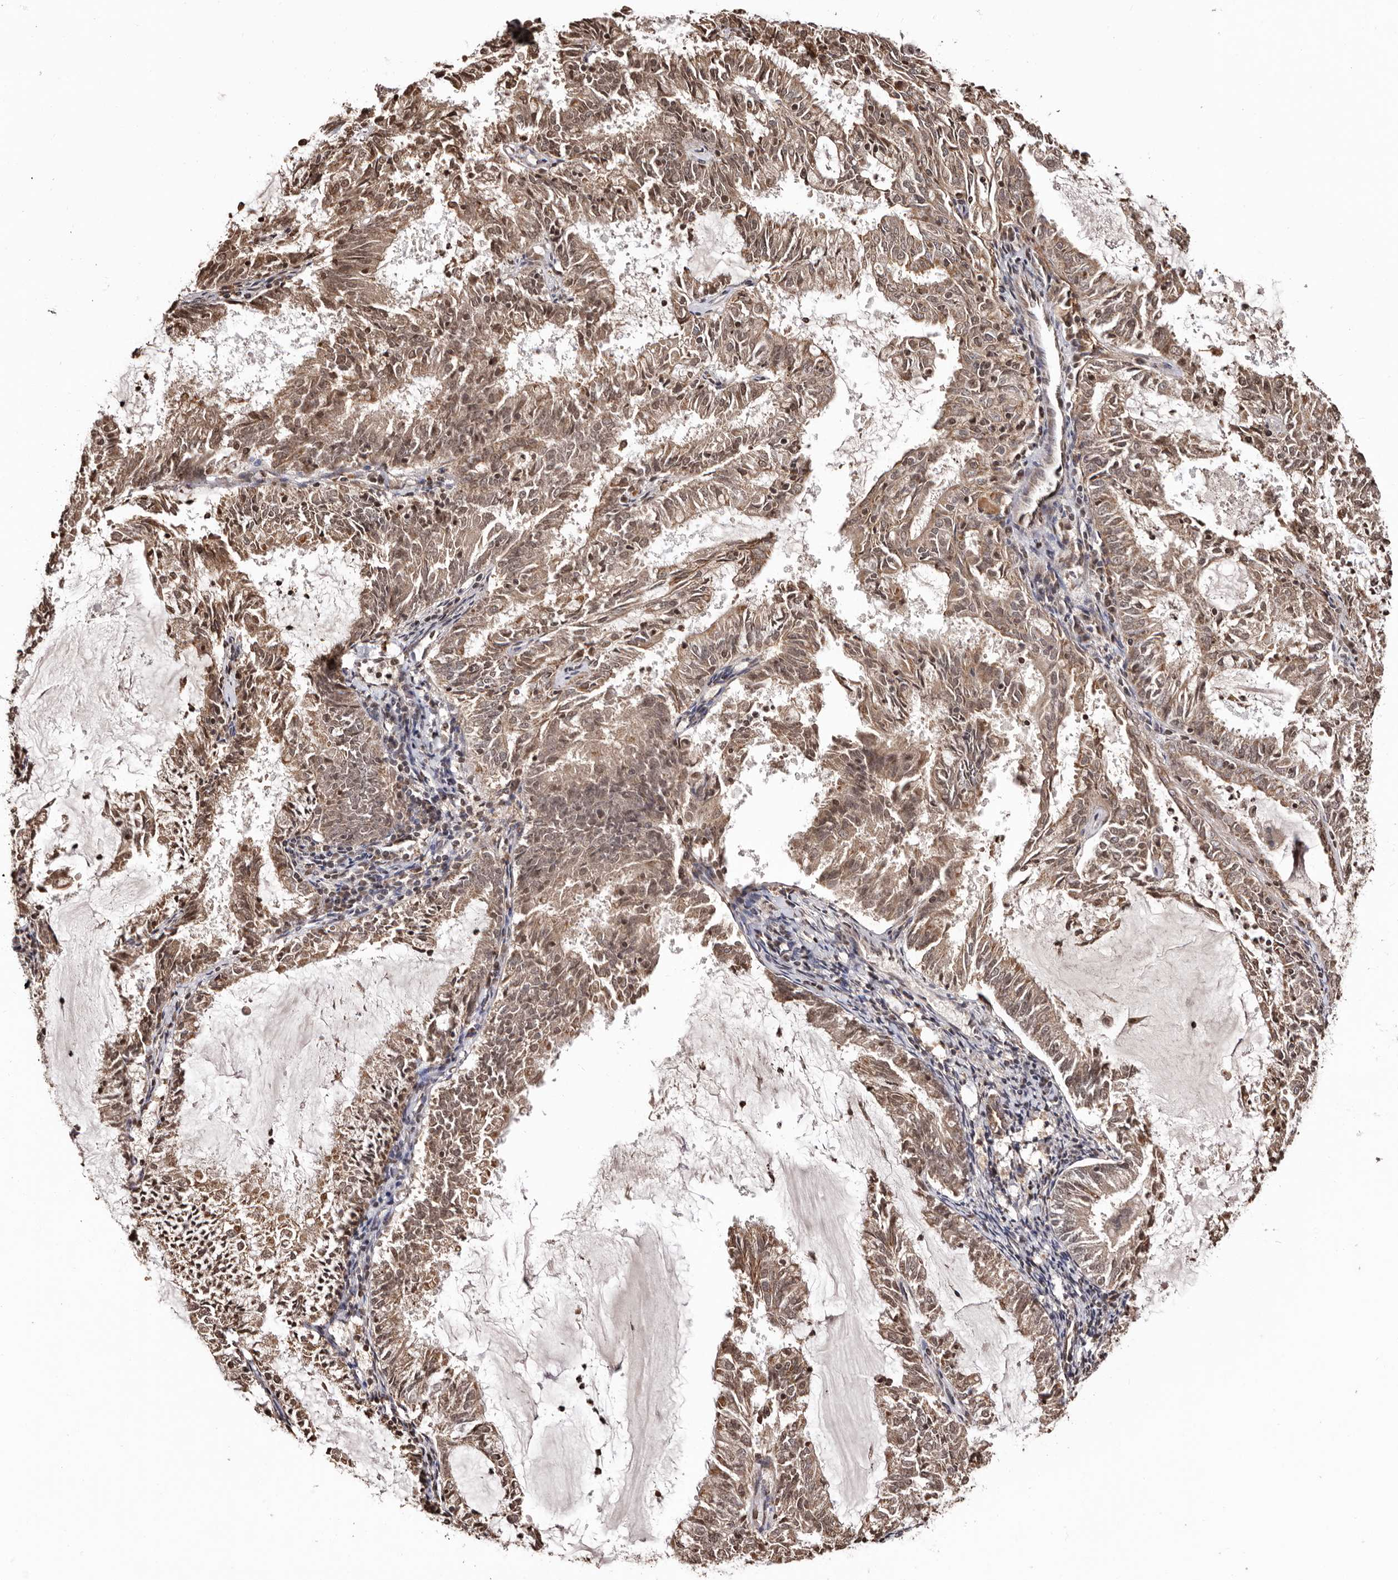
{"staining": {"intensity": "moderate", "quantity": ">75%", "location": "cytoplasmic/membranous"}, "tissue": "endometrial cancer", "cell_type": "Tumor cells", "image_type": "cancer", "snomed": [{"axis": "morphology", "description": "Adenocarcinoma, NOS"}, {"axis": "topography", "description": "Endometrium"}], "caption": "There is medium levels of moderate cytoplasmic/membranous positivity in tumor cells of endometrial cancer (adenocarcinoma), as demonstrated by immunohistochemical staining (brown color).", "gene": "CCDC190", "patient": {"sex": "female", "age": 57}}